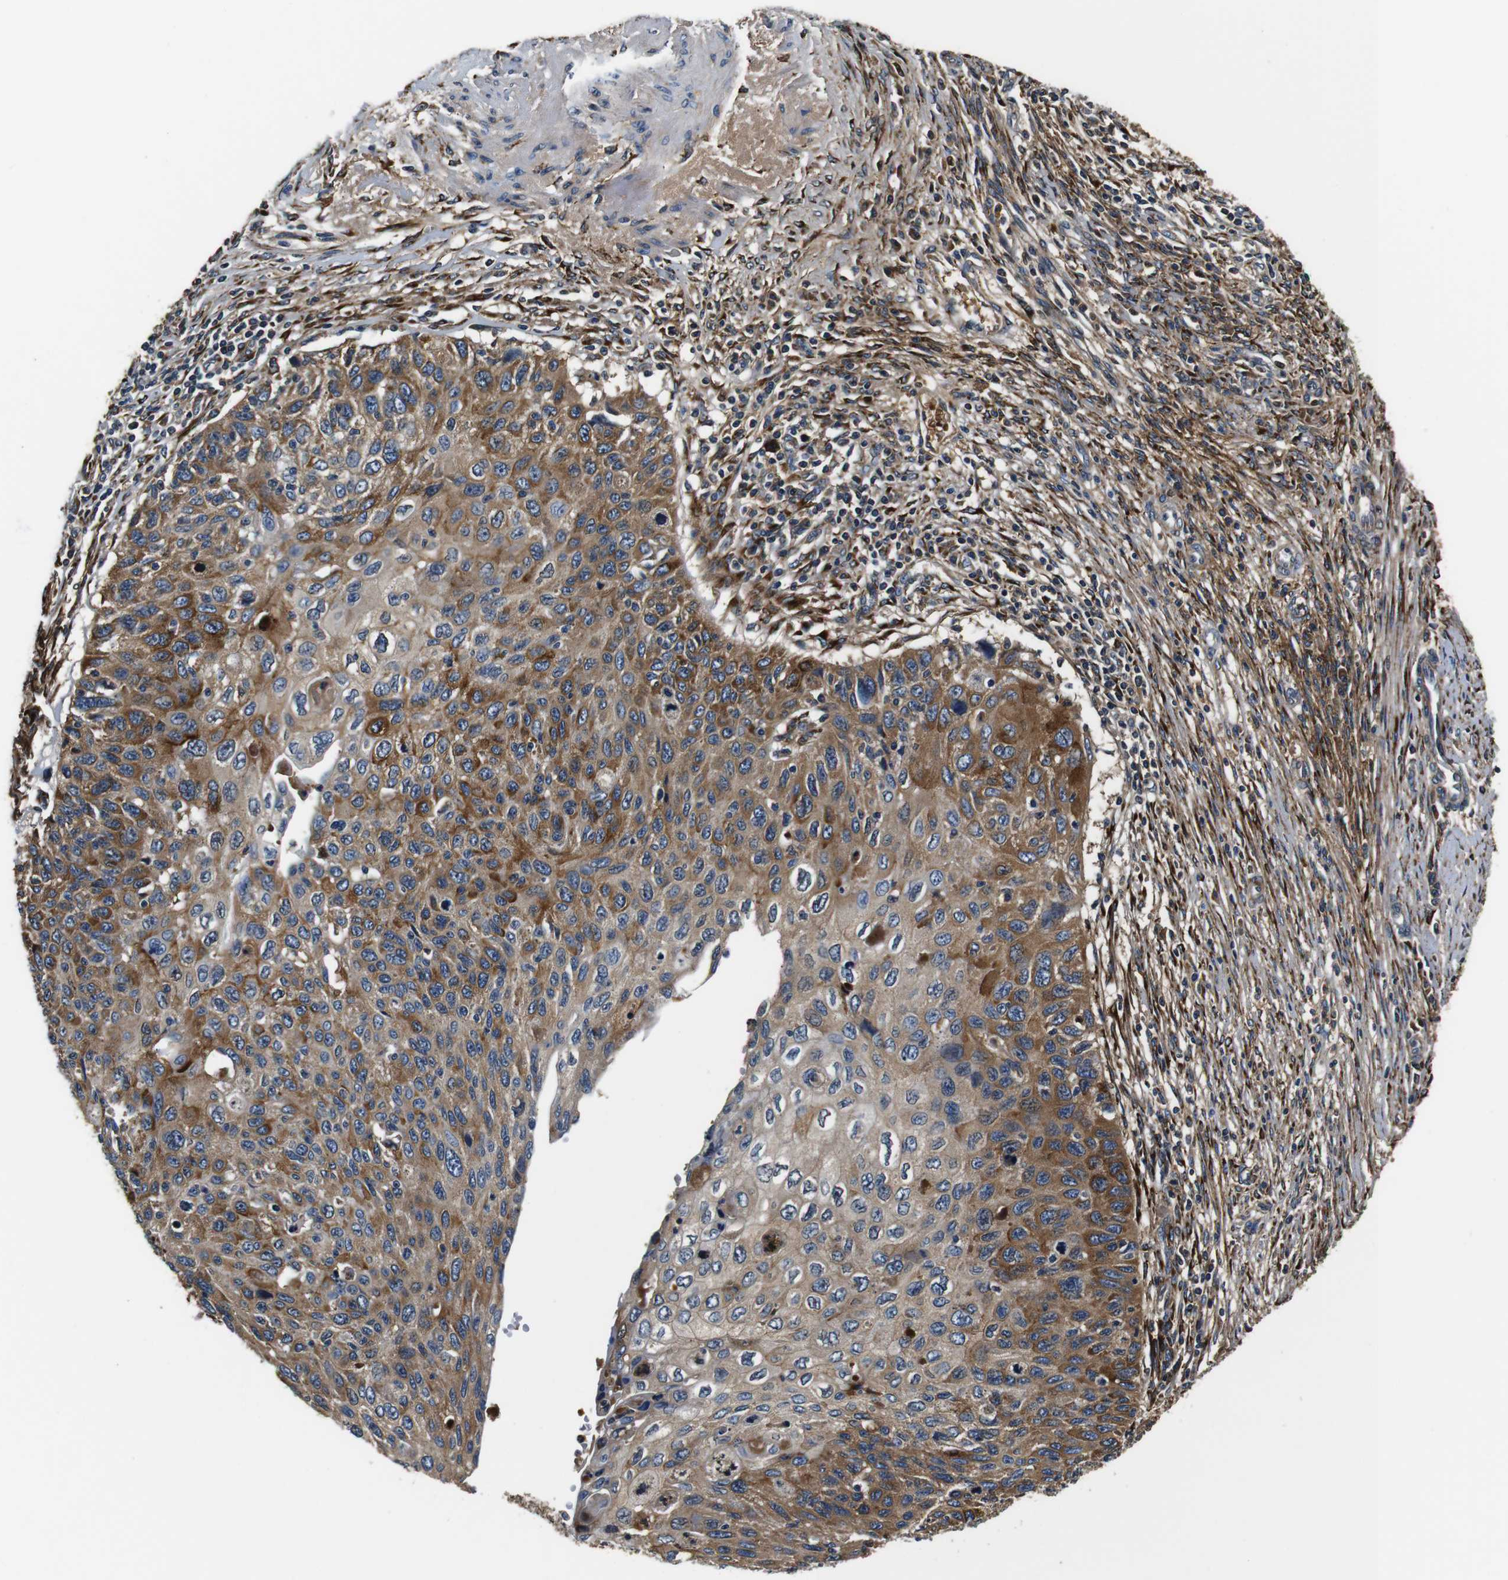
{"staining": {"intensity": "moderate", "quantity": ">75%", "location": "cytoplasmic/membranous"}, "tissue": "cervical cancer", "cell_type": "Tumor cells", "image_type": "cancer", "snomed": [{"axis": "morphology", "description": "Squamous cell carcinoma, NOS"}, {"axis": "topography", "description": "Cervix"}], "caption": "Moderate cytoplasmic/membranous protein staining is appreciated in about >75% of tumor cells in cervical squamous cell carcinoma.", "gene": "COL1A1", "patient": {"sex": "female", "age": 70}}